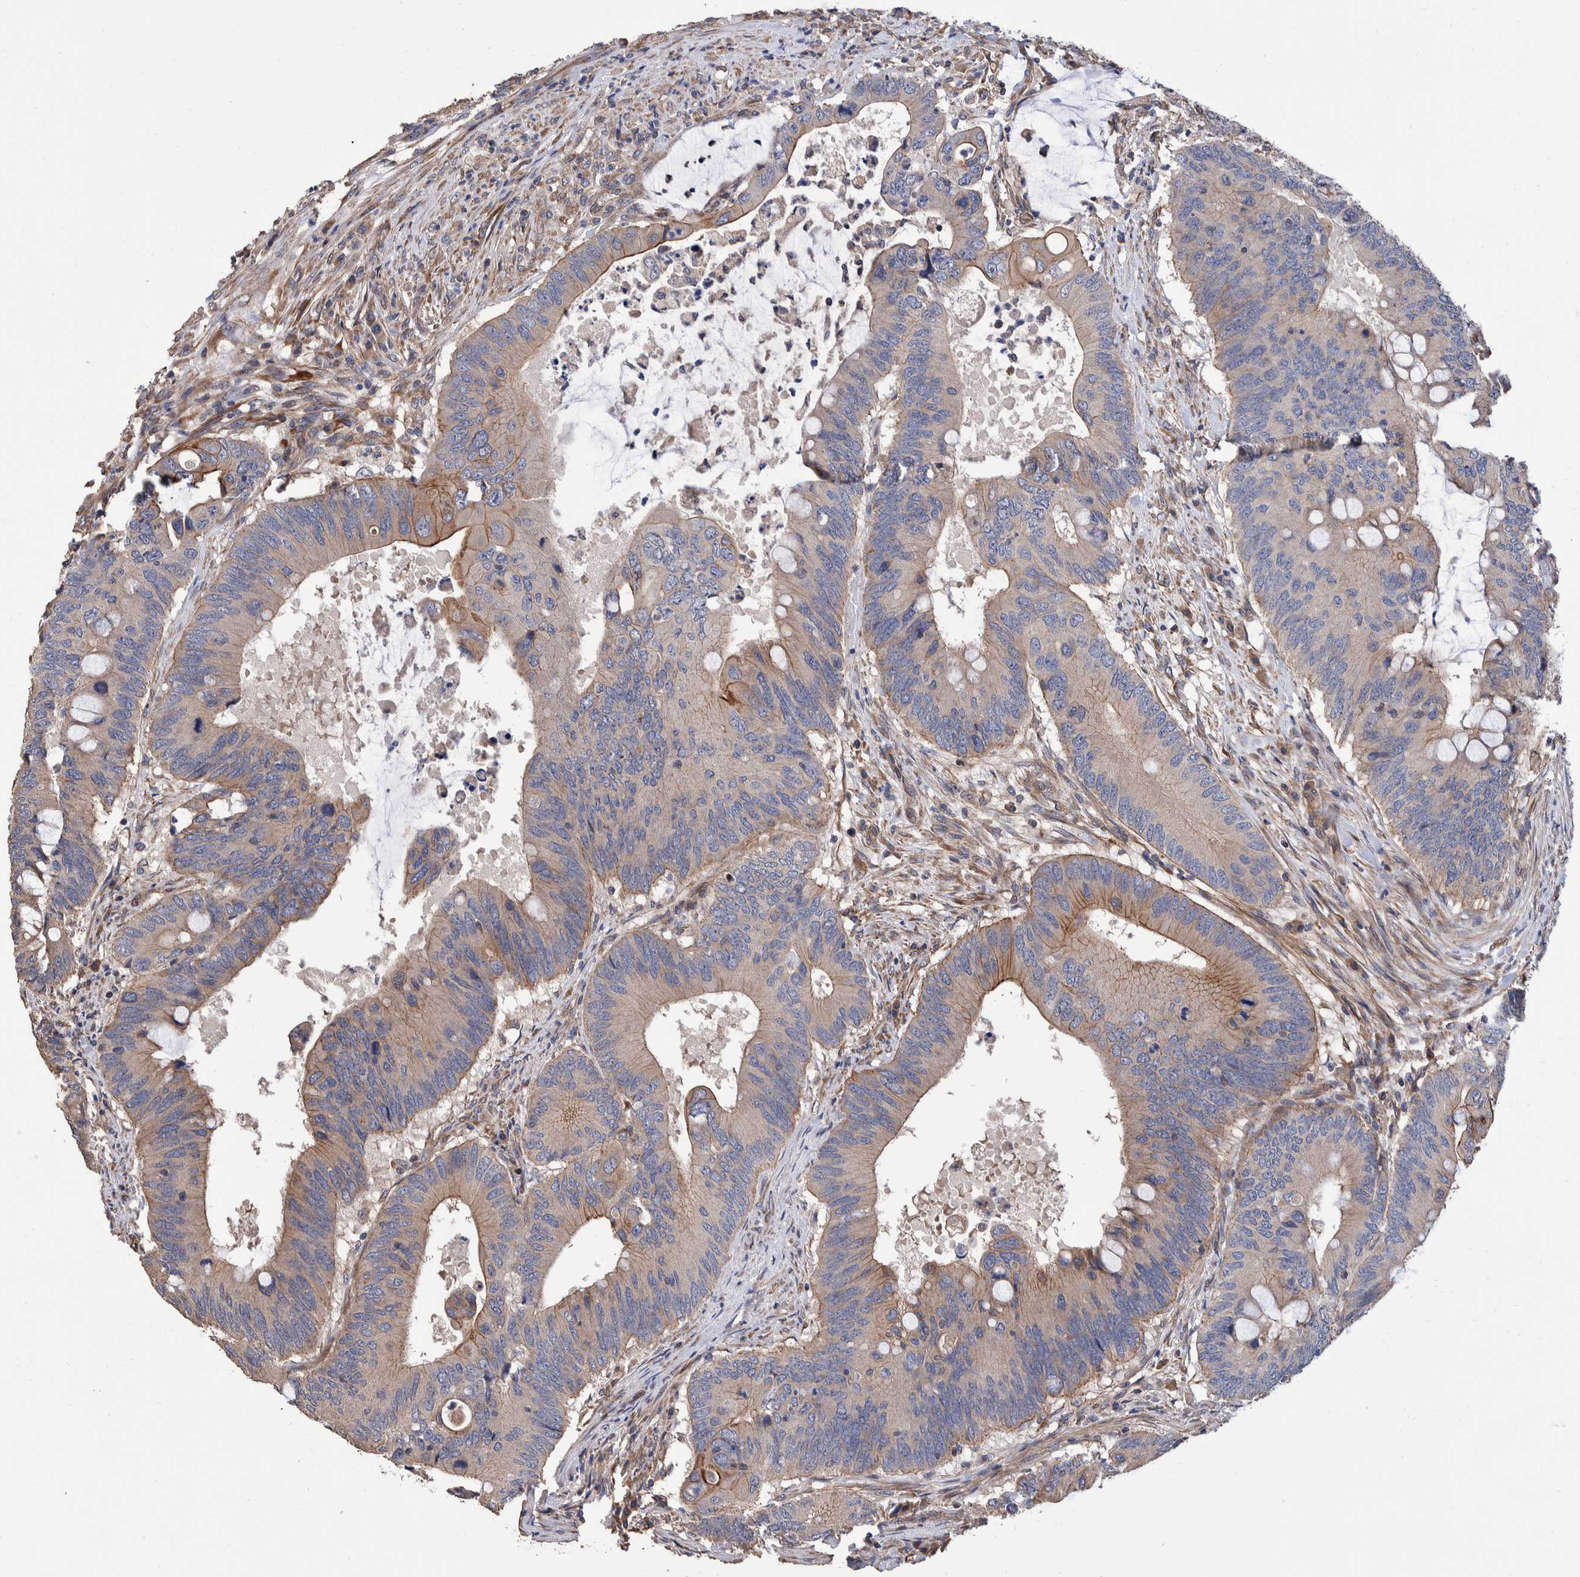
{"staining": {"intensity": "weak", "quantity": "25%-75%", "location": "cytoplasmic/membranous"}, "tissue": "colorectal cancer", "cell_type": "Tumor cells", "image_type": "cancer", "snomed": [{"axis": "morphology", "description": "Adenocarcinoma, NOS"}, {"axis": "topography", "description": "Colon"}], "caption": "Tumor cells show low levels of weak cytoplasmic/membranous positivity in approximately 25%-75% of cells in colorectal cancer.", "gene": "SLC45A4", "patient": {"sex": "male", "age": 71}}